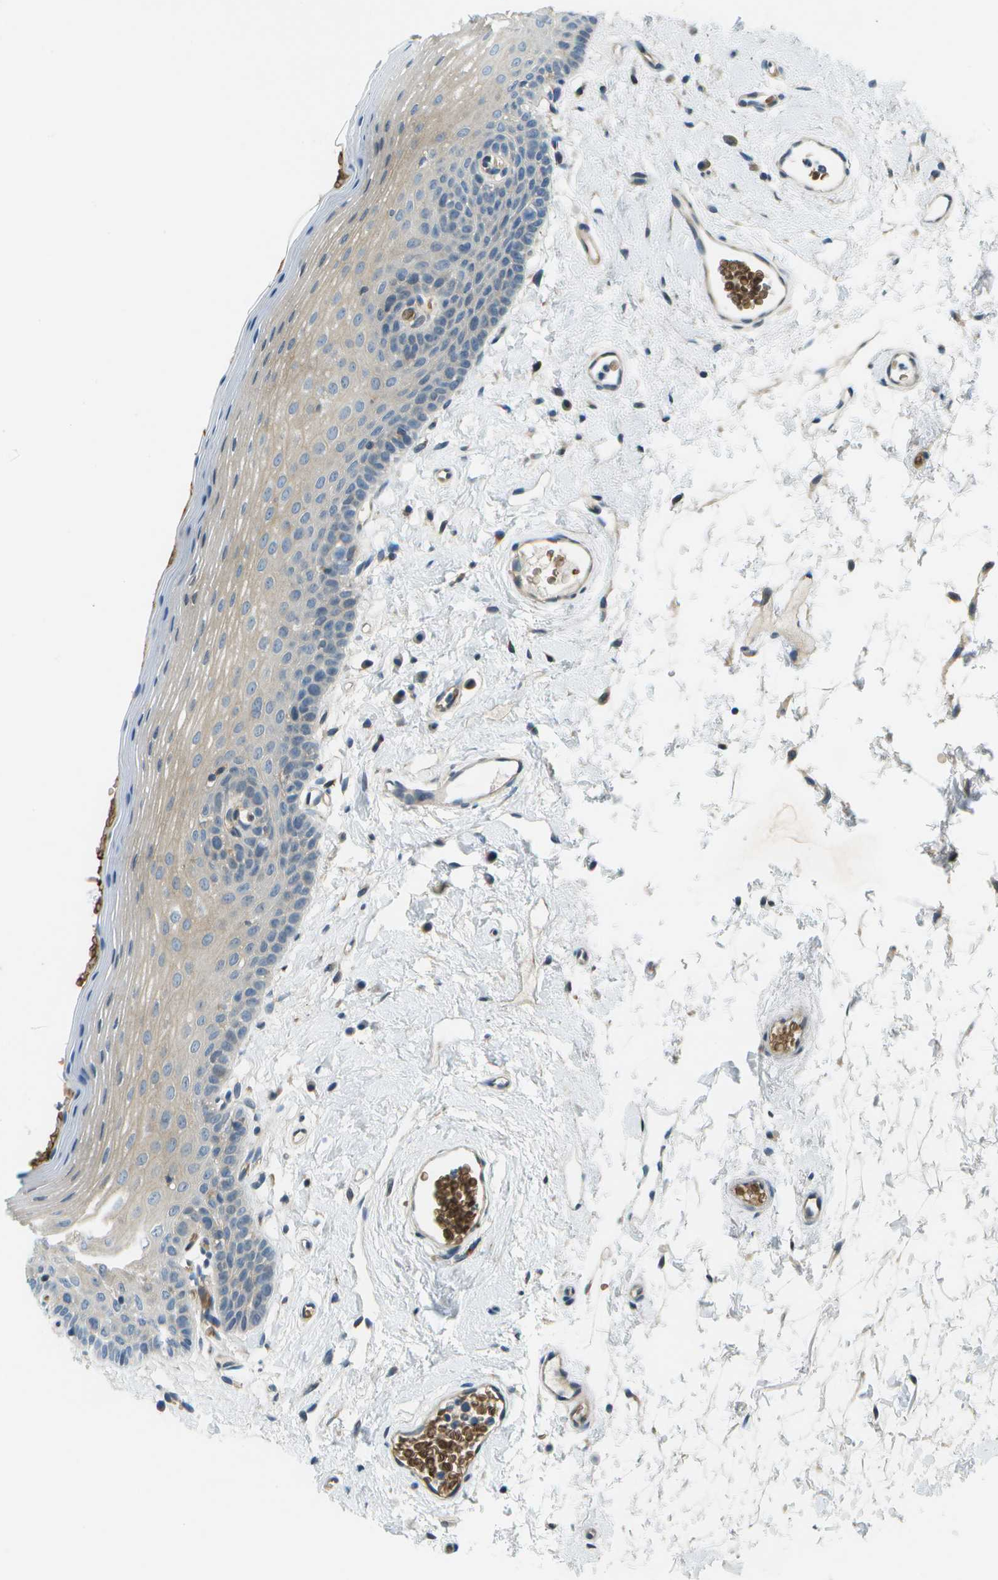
{"staining": {"intensity": "weak", "quantity": "25%-75%", "location": "cytoplasmic/membranous"}, "tissue": "oral mucosa", "cell_type": "Squamous epithelial cells", "image_type": "normal", "snomed": [{"axis": "morphology", "description": "Normal tissue, NOS"}, {"axis": "topography", "description": "Oral tissue"}], "caption": "Oral mucosa stained for a protein displays weak cytoplasmic/membranous positivity in squamous epithelial cells. The protein is shown in brown color, while the nuclei are stained blue.", "gene": "CTIF", "patient": {"sex": "male", "age": 66}}